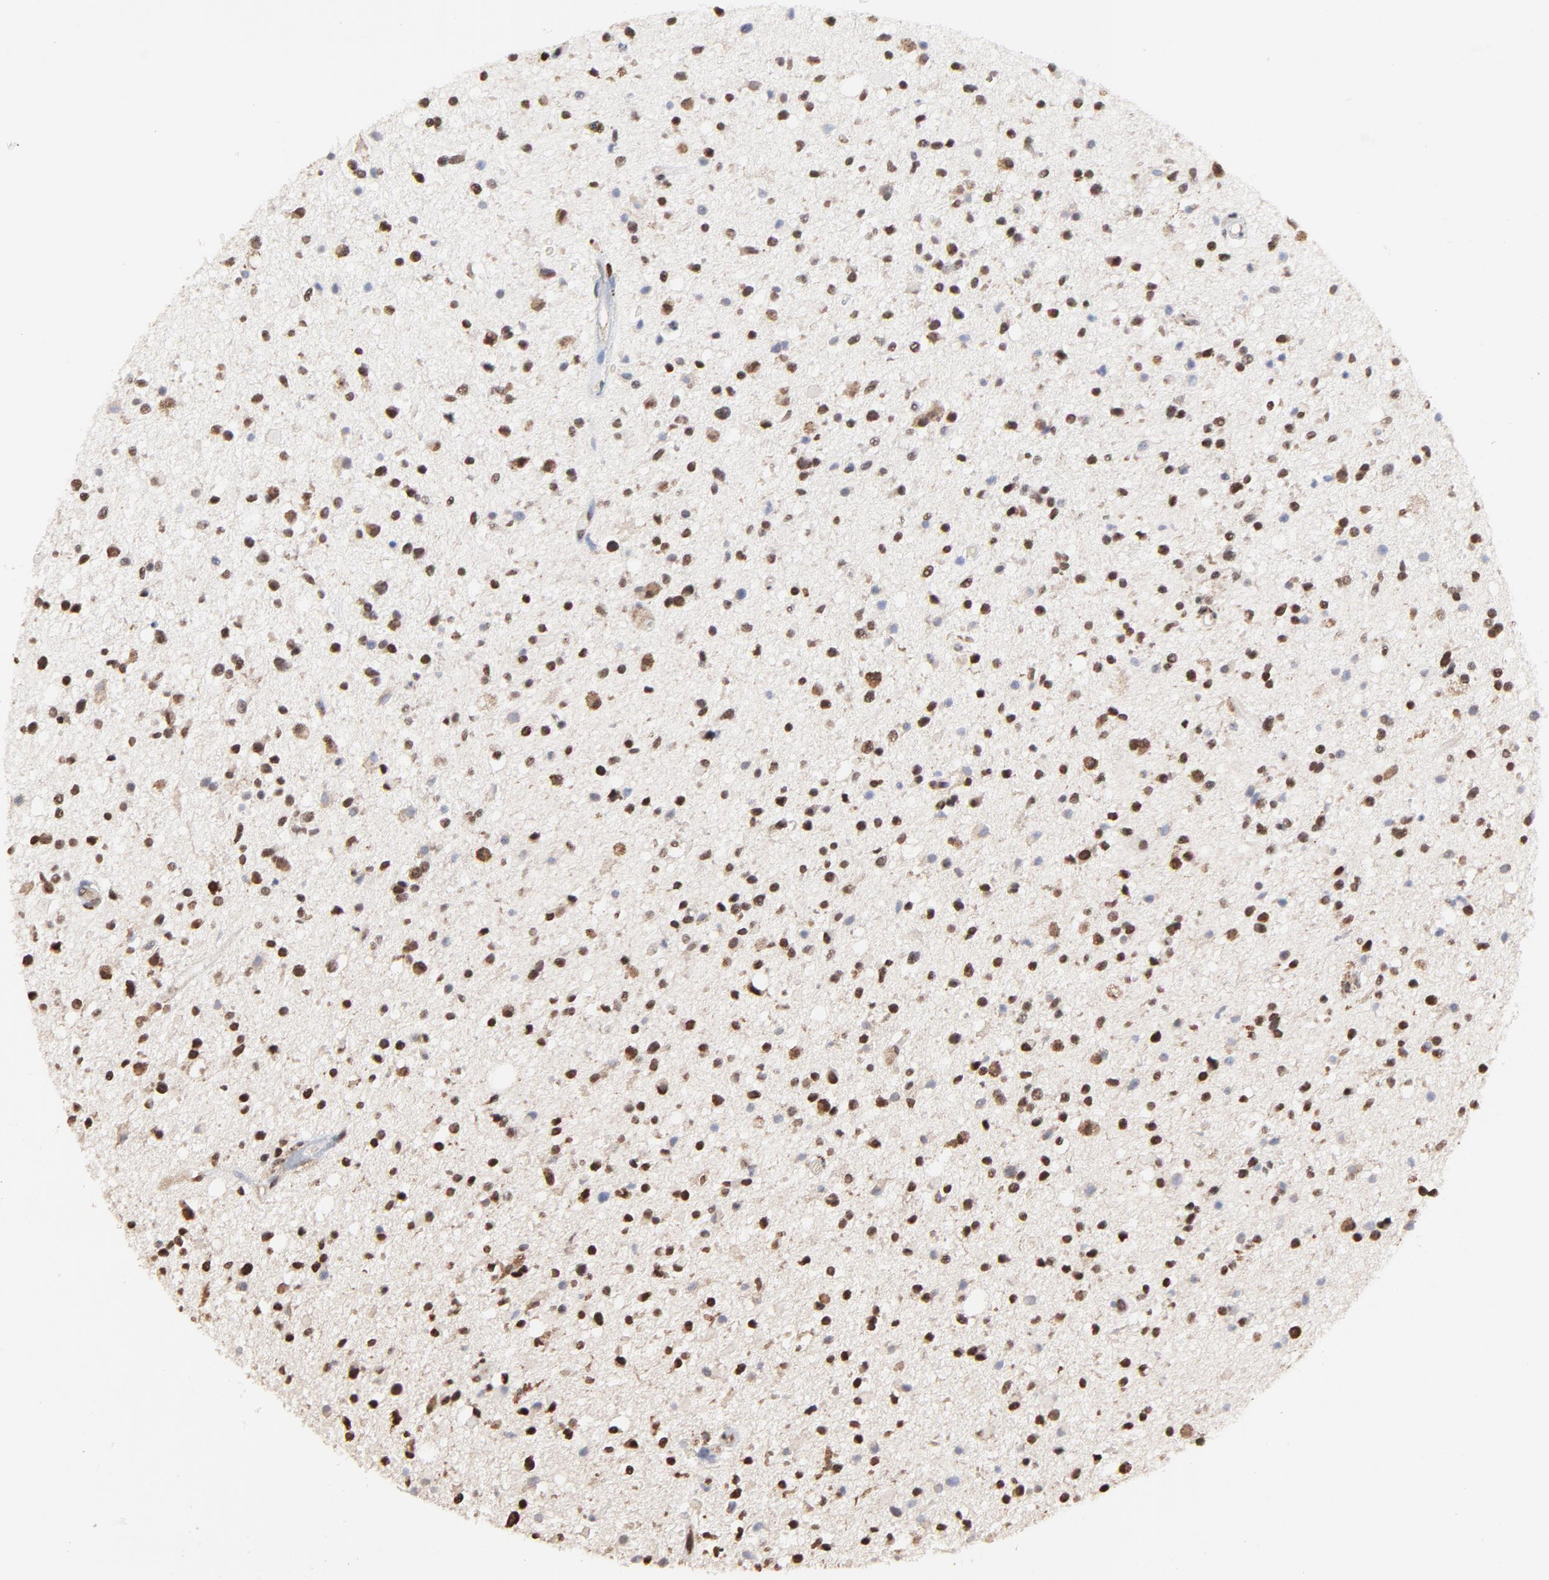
{"staining": {"intensity": "moderate", "quantity": ">75%", "location": "cytoplasmic/membranous,nuclear"}, "tissue": "glioma", "cell_type": "Tumor cells", "image_type": "cancer", "snomed": [{"axis": "morphology", "description": "Glioma, malignant, High grade"}, {"axis": "topography", "description": "Brain"}], "caption": "Glioma stained for a protein (brown) shows moderate cytoplasmic/membranous and nuclear positive positivity in approximately >75% of tumor cells.", "gene": "CHM", "patient": {"sex": "male", "age": 33}}